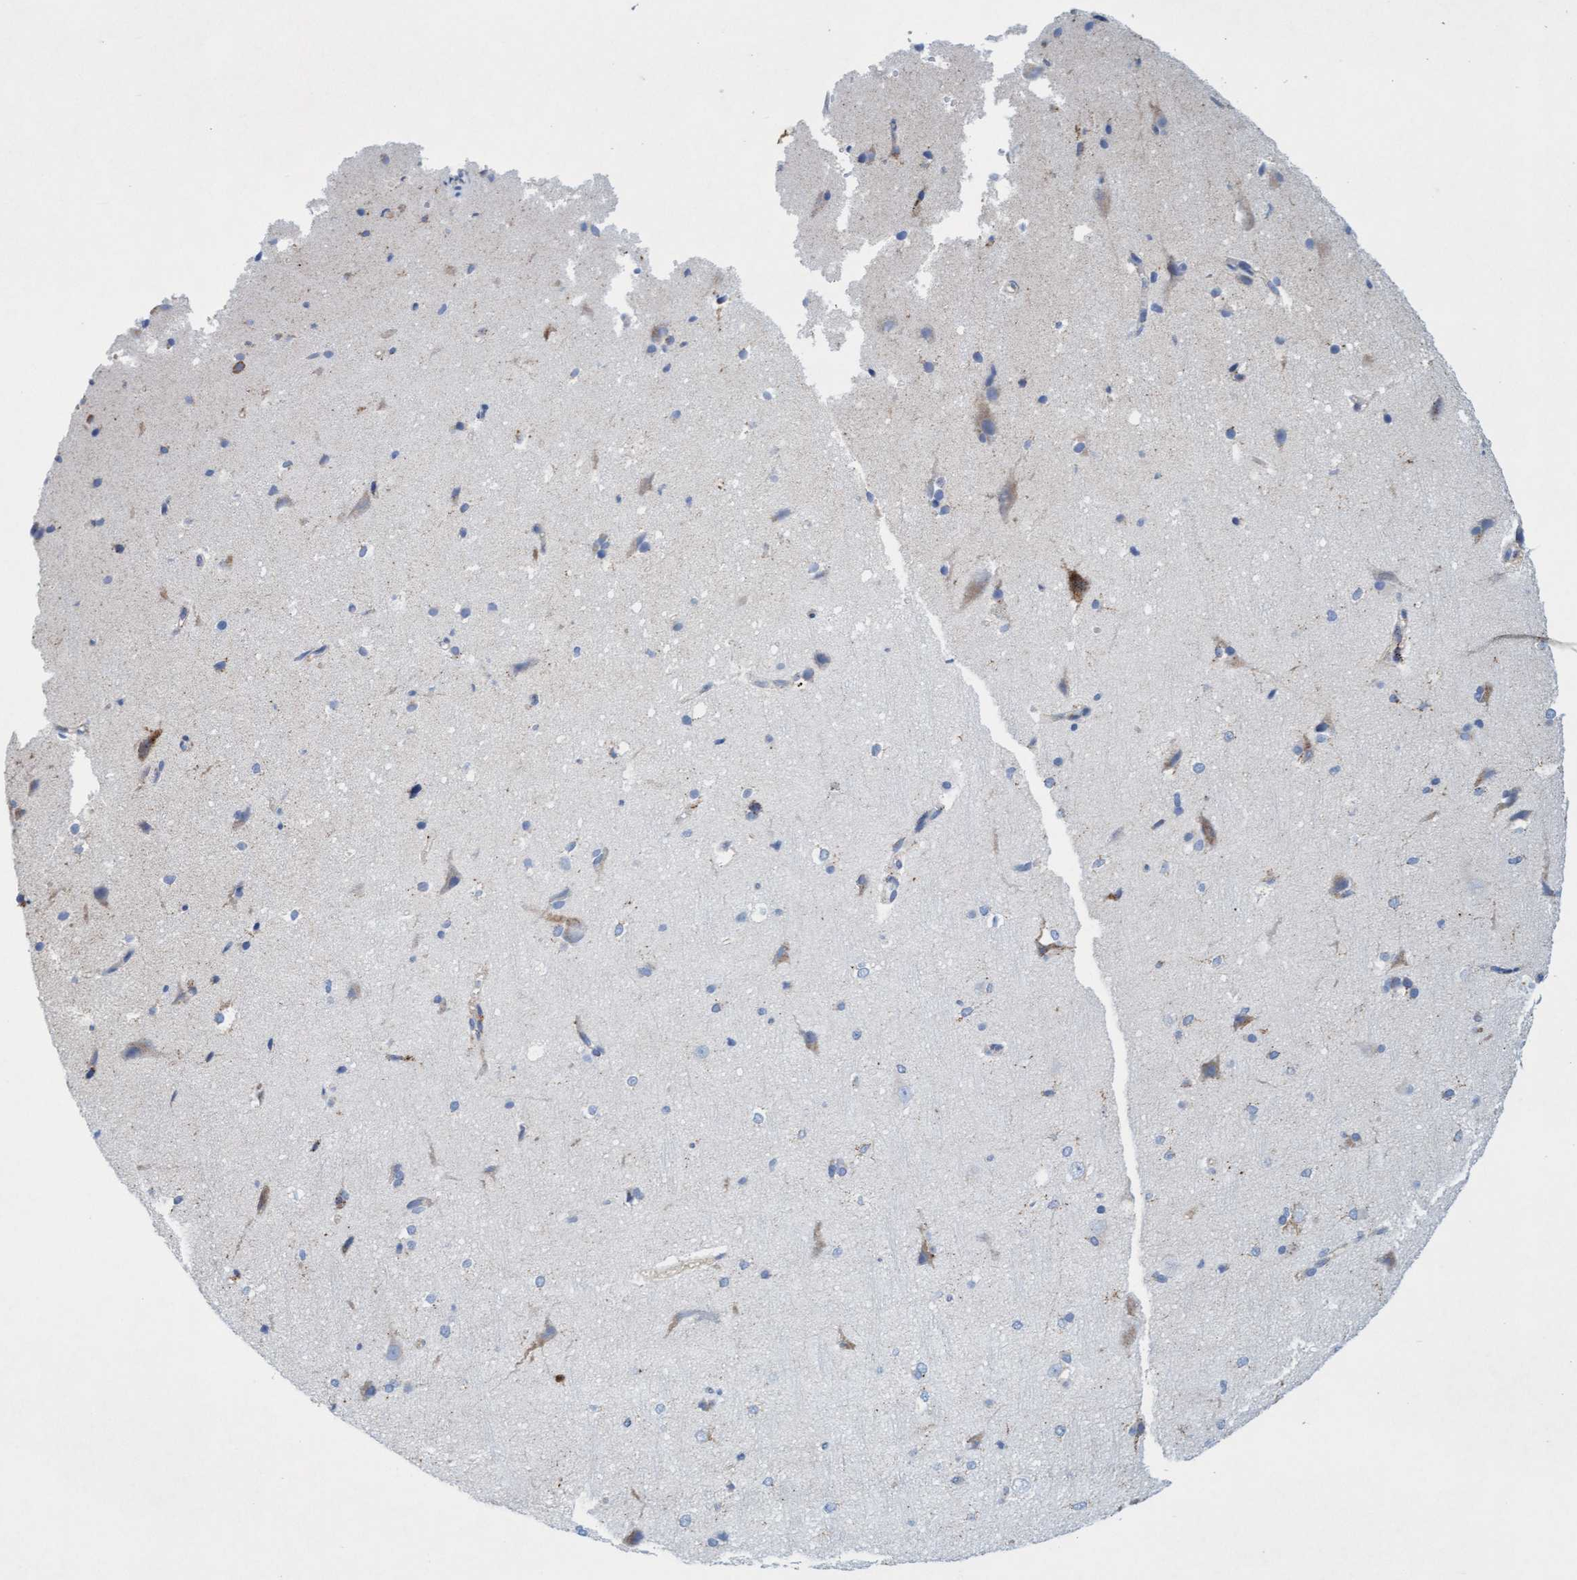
{"staining": {"intensity": "moderate", "quantity": "<25%", "location": "cytoplasmic/membranous"}, "tissue": "cerebral cortex", "cell_type": "Endothelial cells", "image_type": "normal", "snomed": [{"axis": "morphology", "description": "Normal tissue, NOS"}, {"axis": "morphology", "description": "Developmental malformation"}, {"axis": "topography", "description": "Cerebral cortex"}], "caption": "Endothelial cells display low levels of moderate cytoplasmic/membranous staining in approximately <25% of cells in normal human cerebral cortex. The protein is stained brown, and the nuclei are stained in blue (DAB (3,3'-diaminobenzidine) IHC with brightfield microscopy, high magnification).", "gene": "SGSH", "patient": {"sex": "female", "age": 30}}